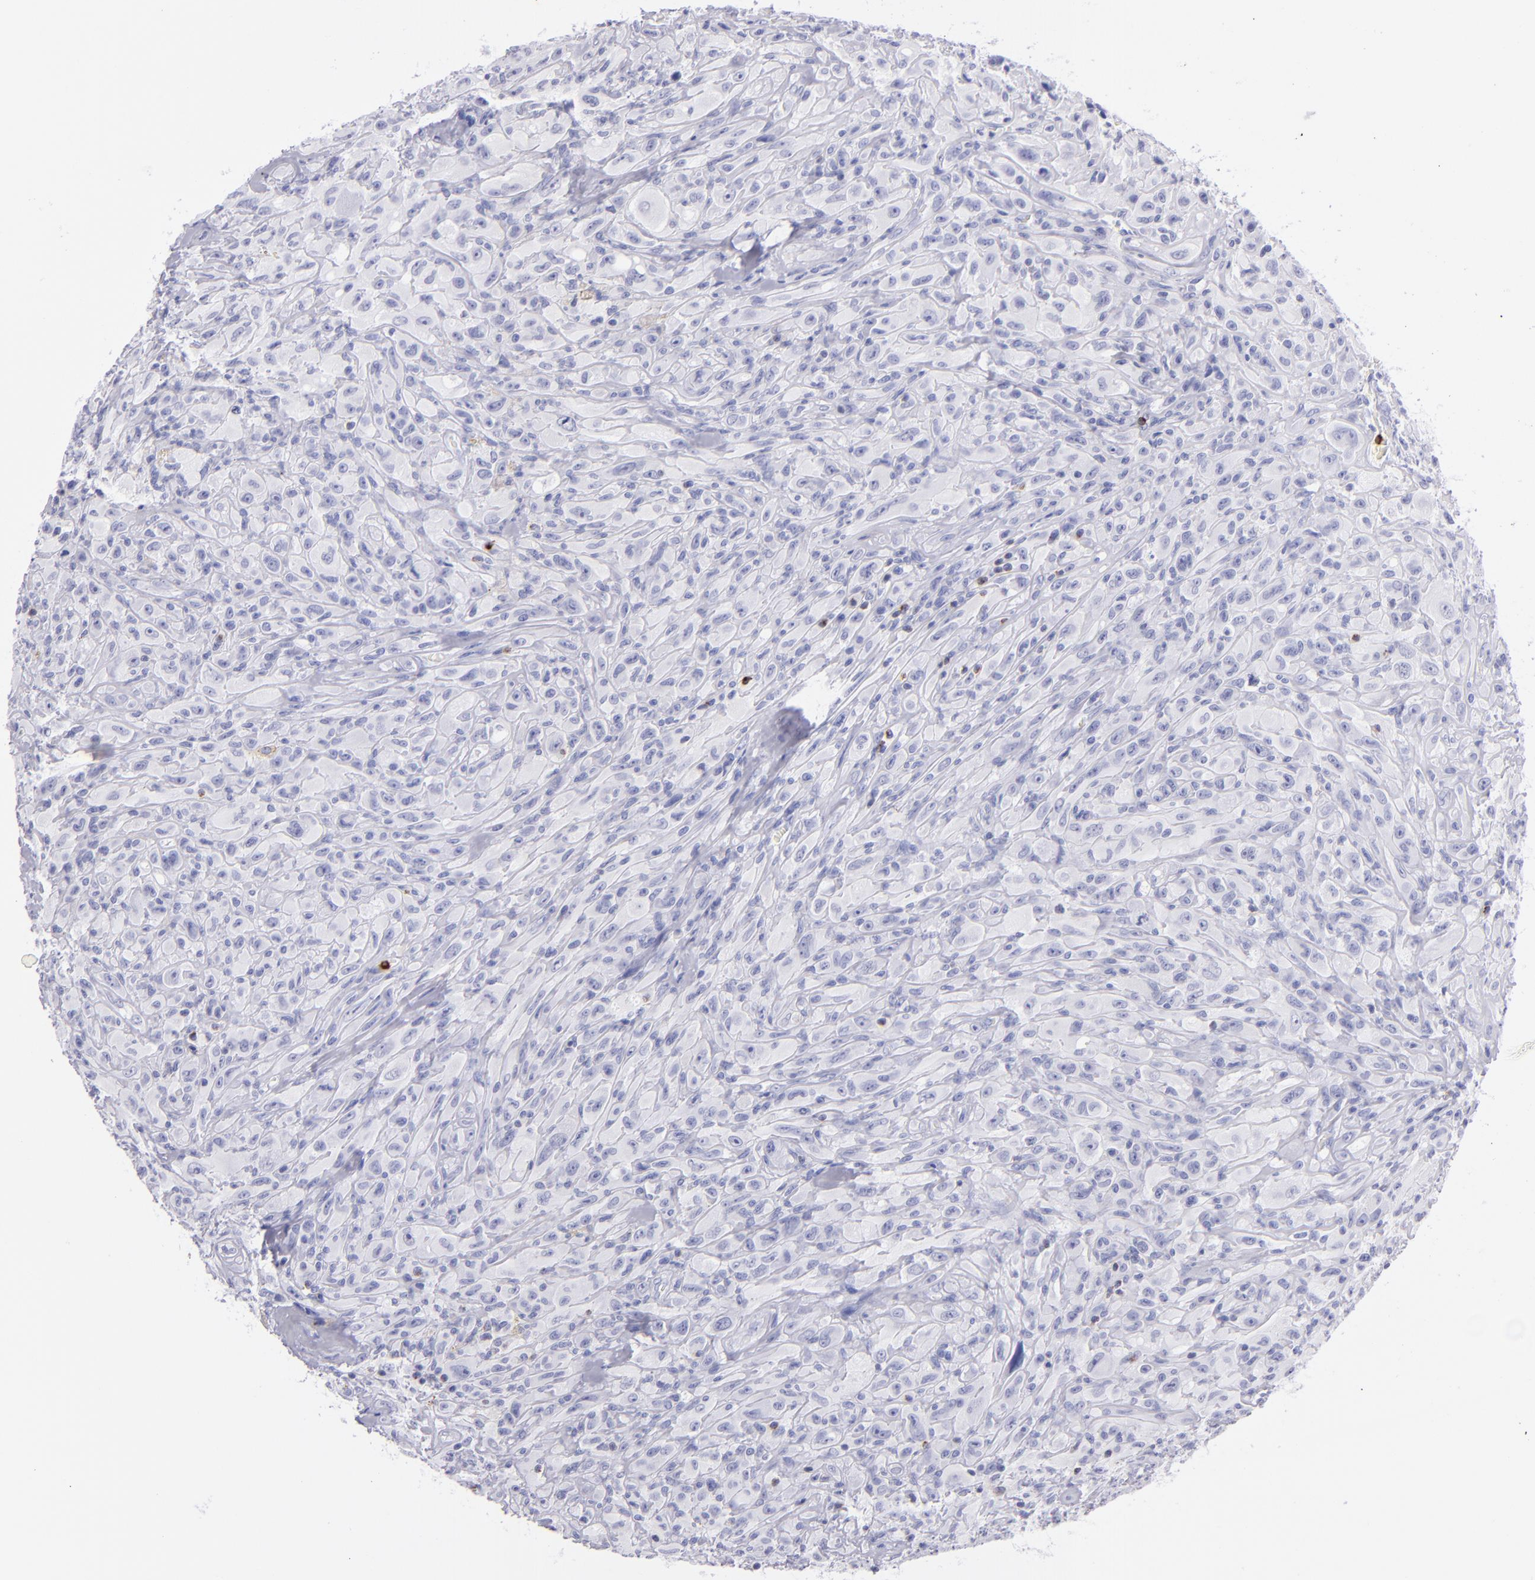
{"staining": {"intensity": "negative", "quantity": "none", "location": "none"}, "tissue": "glioma", "cell_type": "Tumor cells", "image_type": "cancer", "snomed": [{"axis": "morphology", "description": "Glioma, malignant, High grade"}, {"axis": "topography", "description": "Brain"}], "caption": "Glioma was stained to show a protein in brown. There is no significant positivity in tumor cells. The staining is performed using DAB (3,3'-diaminobenzidine) brown chromogen with nuclei counter-stained in using hematoxylin.", "gene": "PRF1", "patient": {"sex": "male", "age": 48}}